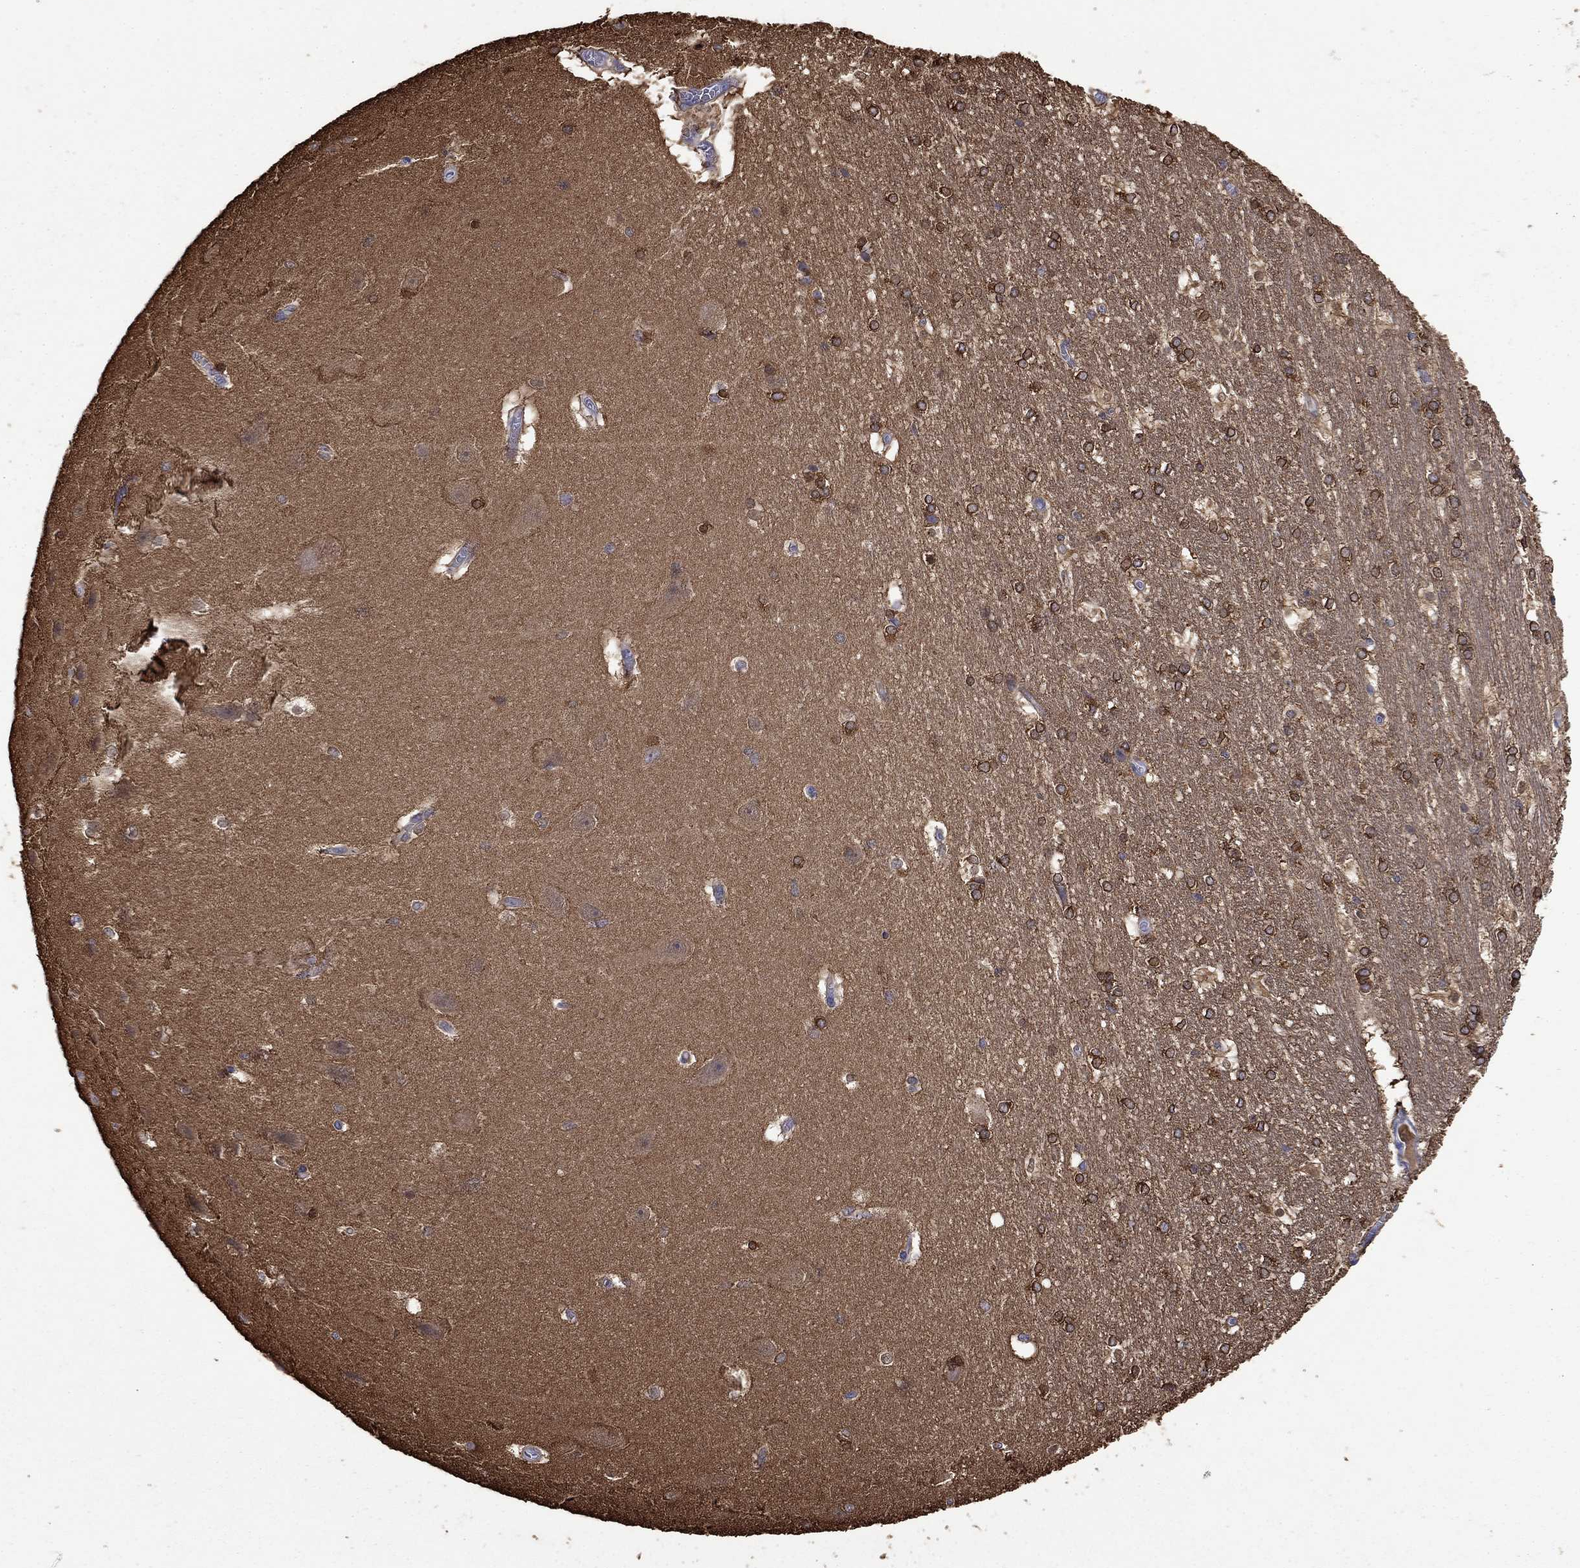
{"staining": {"intensity": "strong", "quantity": "25%-75%", "location": "cytoplasmic/membranous"}, "tissue": "hippocampus", "cell_type": "Glial cells", "image_type": "normal", "snomed": [{"axis": "morphology", "description": "Normal tissue, NOS"}, {"axis": "topography", "description": "Cerebral cortex"}, {"axis": "topography", "description": "Hippocampus"}], "caption": "Hippocampus stained with DAB (3,3'-diaminobenzidine) immunohistochemistry reveals high levels of strong cytoplasmic/membranous positivity in approximately 25%-75% of glial cells. The protein of interest is shown in brown color, while the nuclei are stained blue.", "gene": "DPYSL2", "patient": {"sex": "female", "age": 19}}